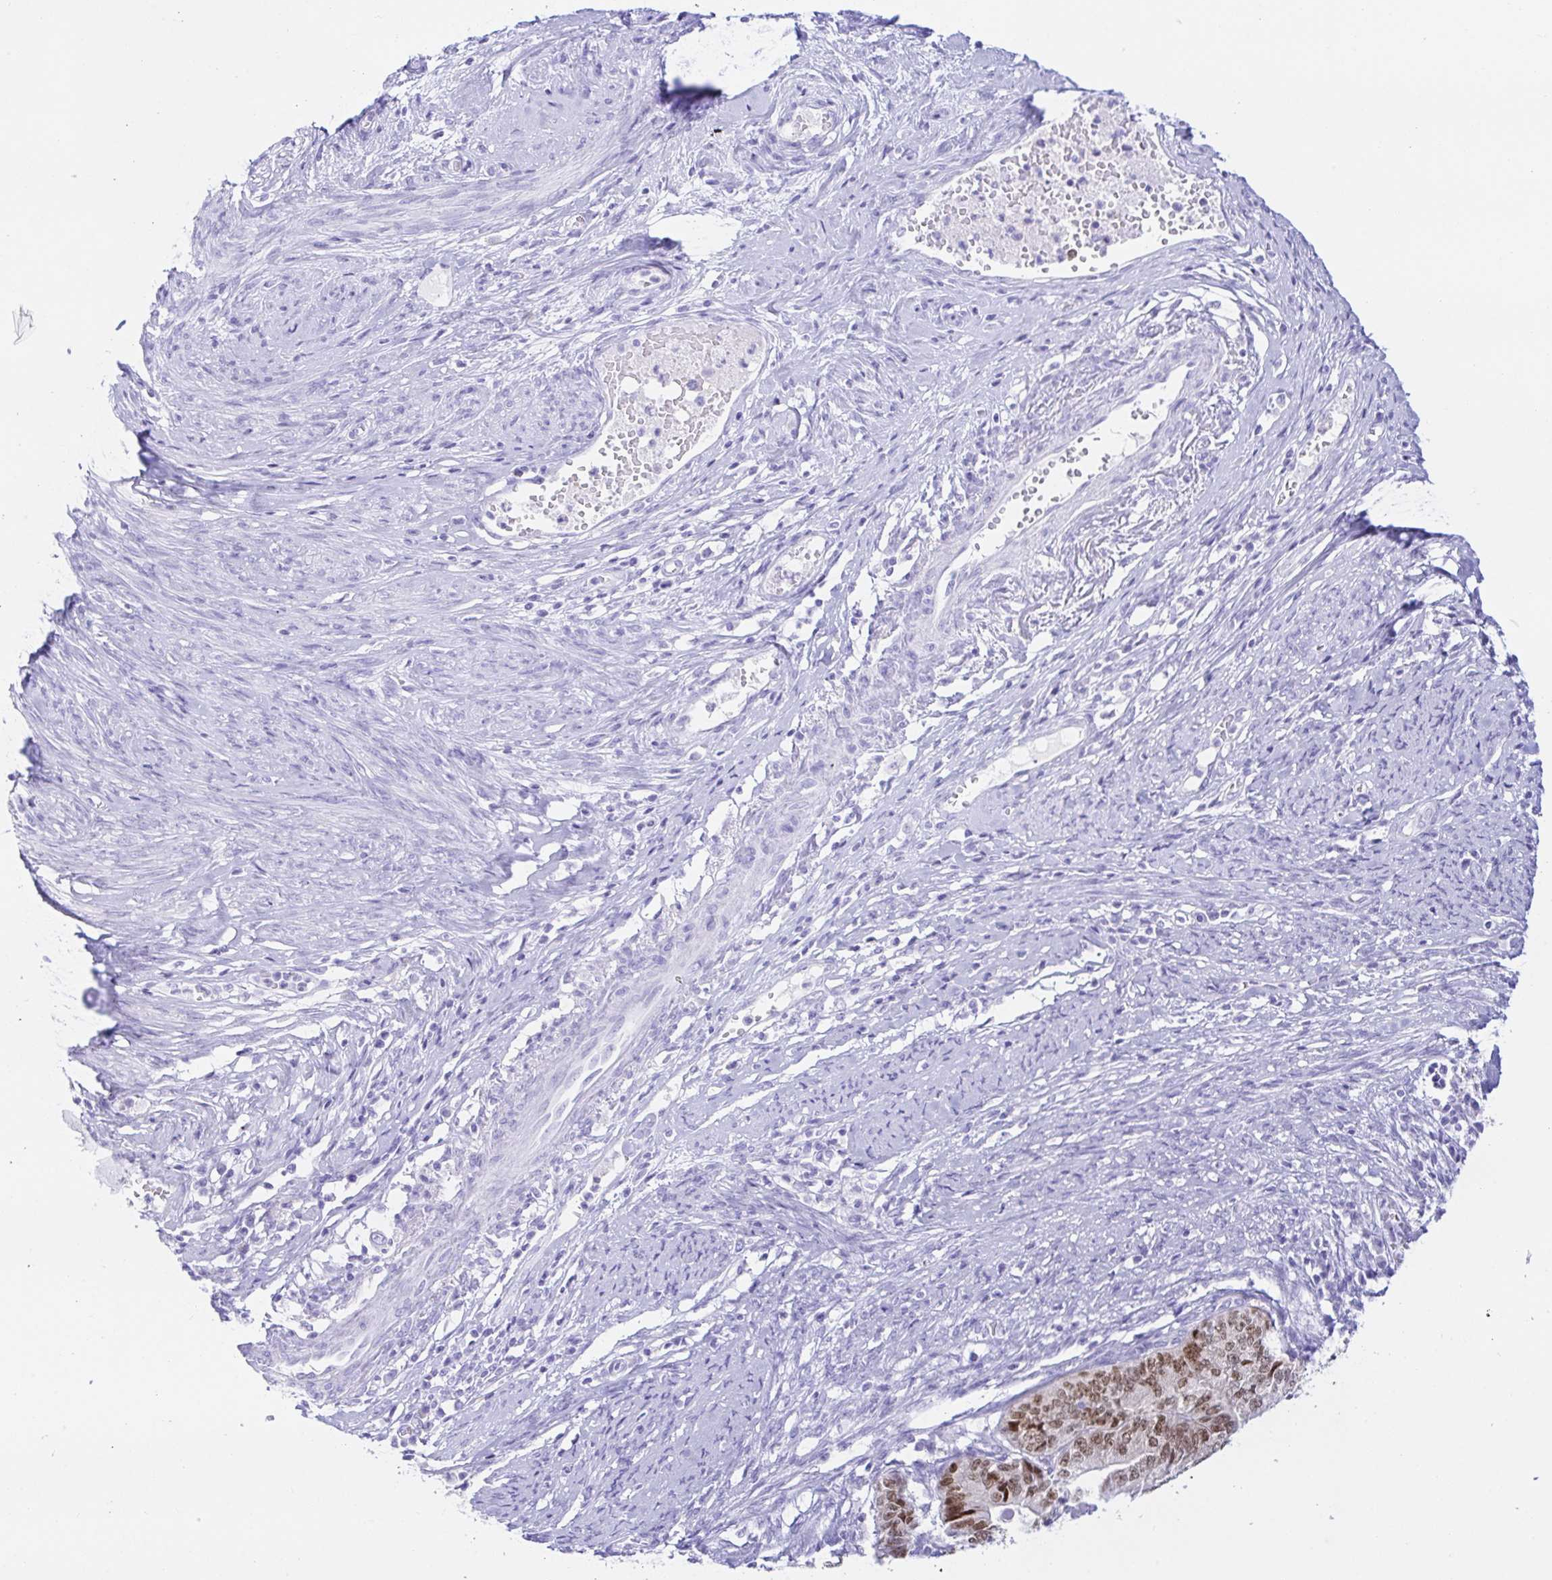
{"staining": {"intensity": "moderate", "quantity": ">75%", "location": "nuclear"}, "tissue": "endometrial cancer", "cell_type": "Tumor cells", "image_type": "cancer", "snomed": [{"axis": "morphology", "description": "Adenocarcinoma, NOS"}, {"axis": "topography", "description": "Endometrium"}], "caption": "Human endometrial adenocarcinoma stained for a protein (brown) shows moderate nuclear positive expression in about >75% of tumor cells.", "gene": "PAX8", "patient": {"sex": "female", "age": 65}}